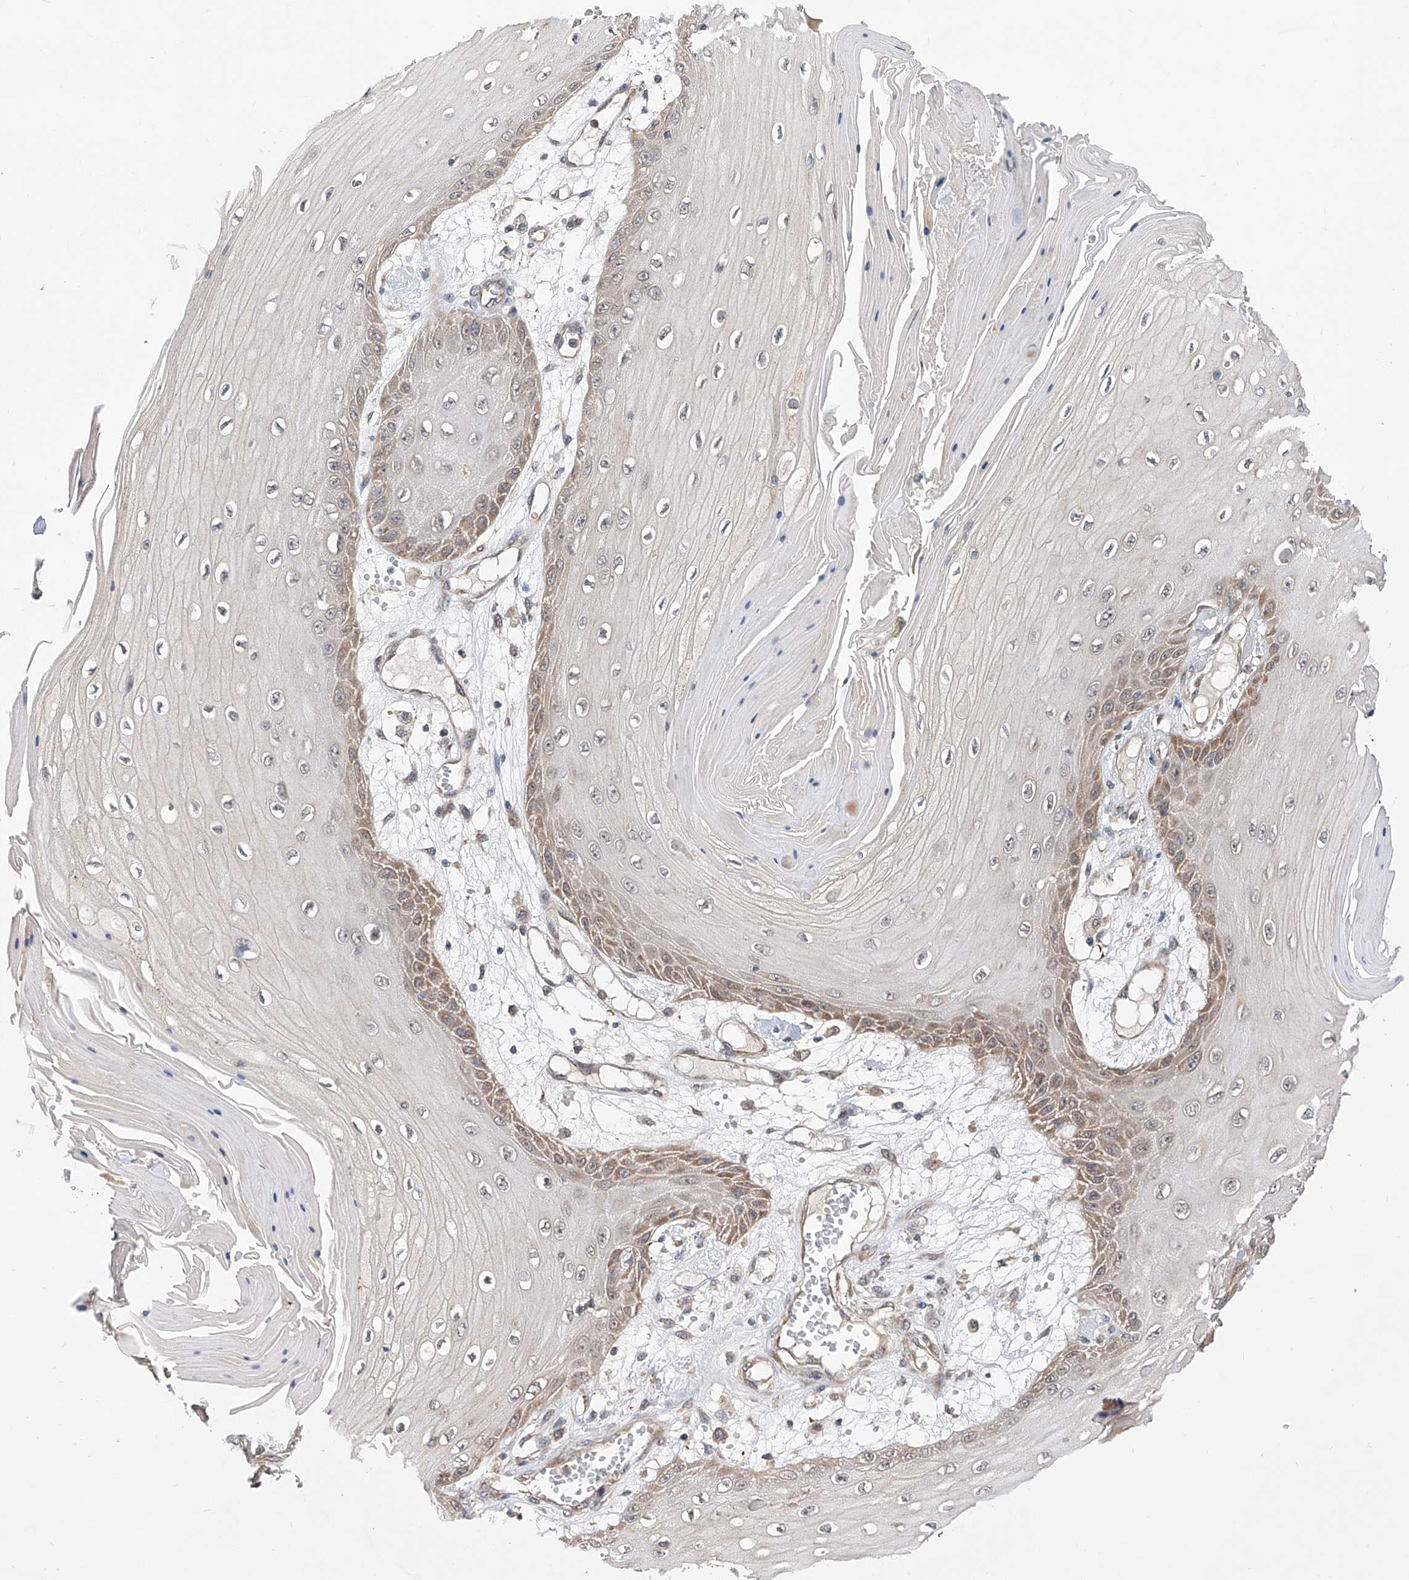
{"staining": {"intensity": "moderate", "quantity": "<25%", "location": "cytoplasmic/membranous"}, "tissue": "skin cancer", "cell_type": "Tumor cells", "image_type": "cancer", "snomed": [{"axis": "morphology", "description": "Squamous cell carcinoma, NOS"}, {"axis": "topography", "description": "Skin"}], "caption": "Brown immunohistochemical staining in human skin cancer shows moderate cytoplasmic/membranous staining in approximately <25% of tumor cells.", "gene": "USP45", "patient": {"sex": "male", "age": 74}}